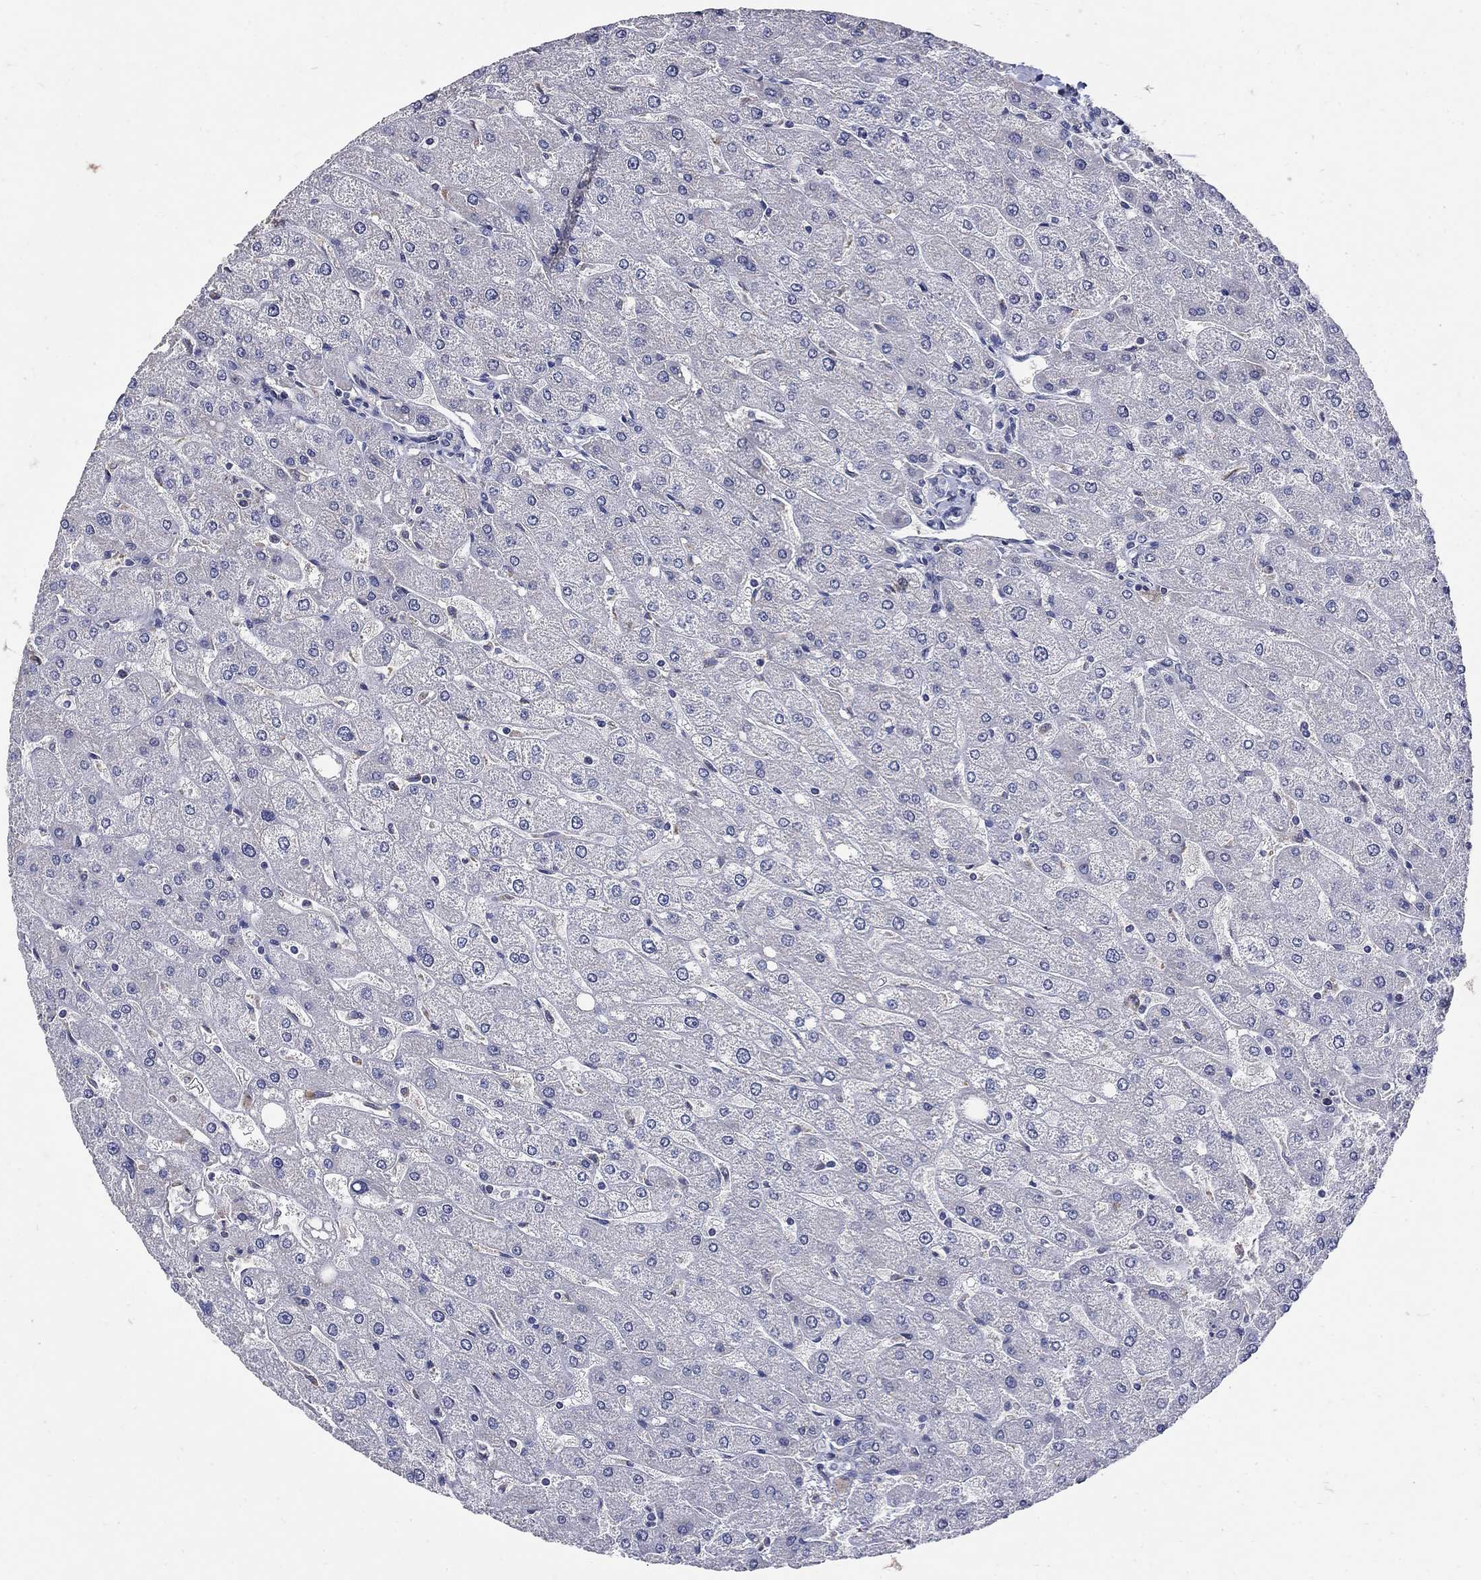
{"staining": {"intensity": "negative", "quantity": "none", "location": "none"}, "tissue": "liver", "cell_type": "Cholangiocytes", "image_type": "normal", "snomed": [{"axis": "morphology", "description": "Normal tissue, NOS"}, {"axis": "topography", "description": "Liver"}], "caption": "Photomicrograph shows no protein expression in cholangiocytes of benign liver. (DAB (3,3'-diaminobenzidine) immunohistochemistry, high magnification).", "gene": "CETN1", "patient": {"sex": "male", "age": 67}}